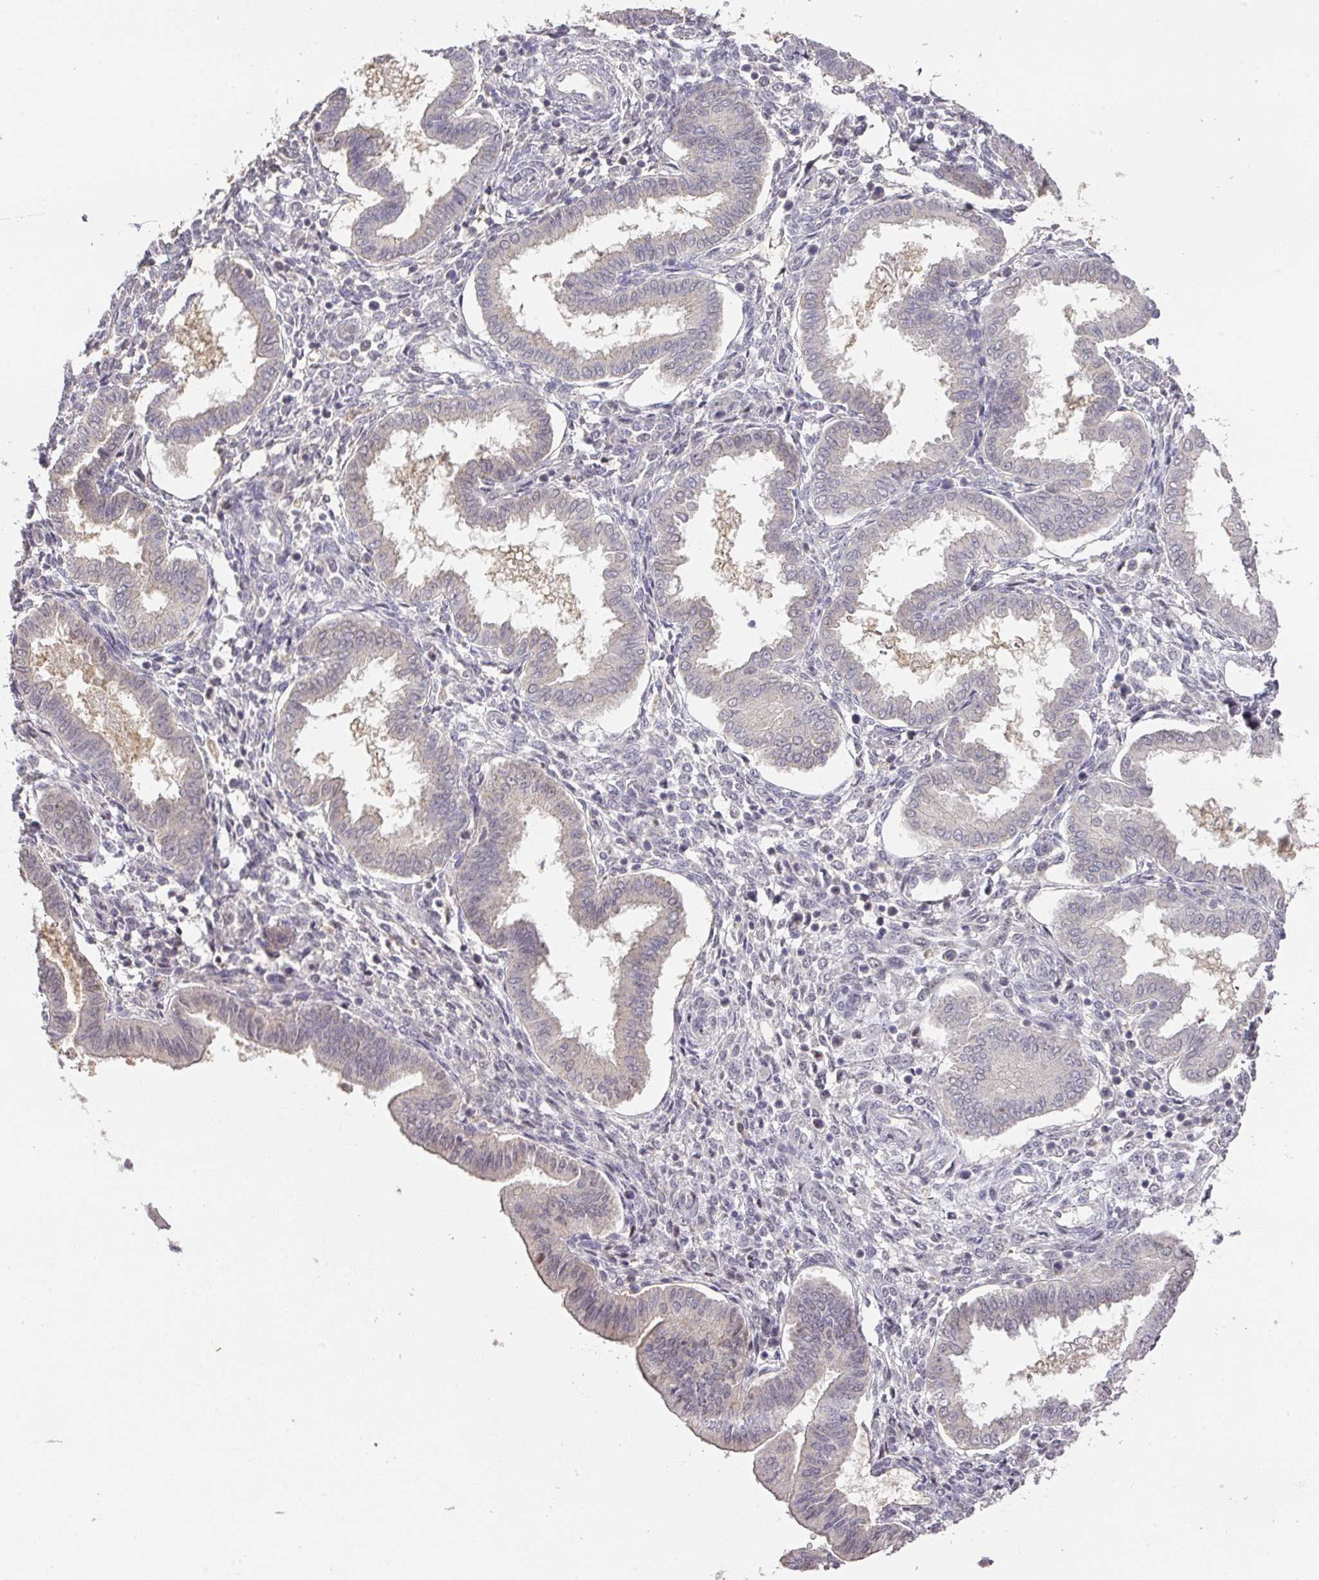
{"staining": {"intensity": "negative", "quantity": "none", "location": "none"}, "tissue": "endometrium", "cell_type": "Cells in endometrial stroma", "image_type": "normal", "snomed": [{"axis": "morphology", "description": "Normal tissue, NOS"}, {"axis": "topography", "description": "Endometrium"}], "caption": "A histopathology image of human endometrium is negative for staining in cells in endometrial stroma. Brightfield microscopy of IHC stained with DAB (brown) and hematoxylin (blue), captured at high magnification.", "gene": "FOXN4", "patient": {"sex": "female", "age": 24}}